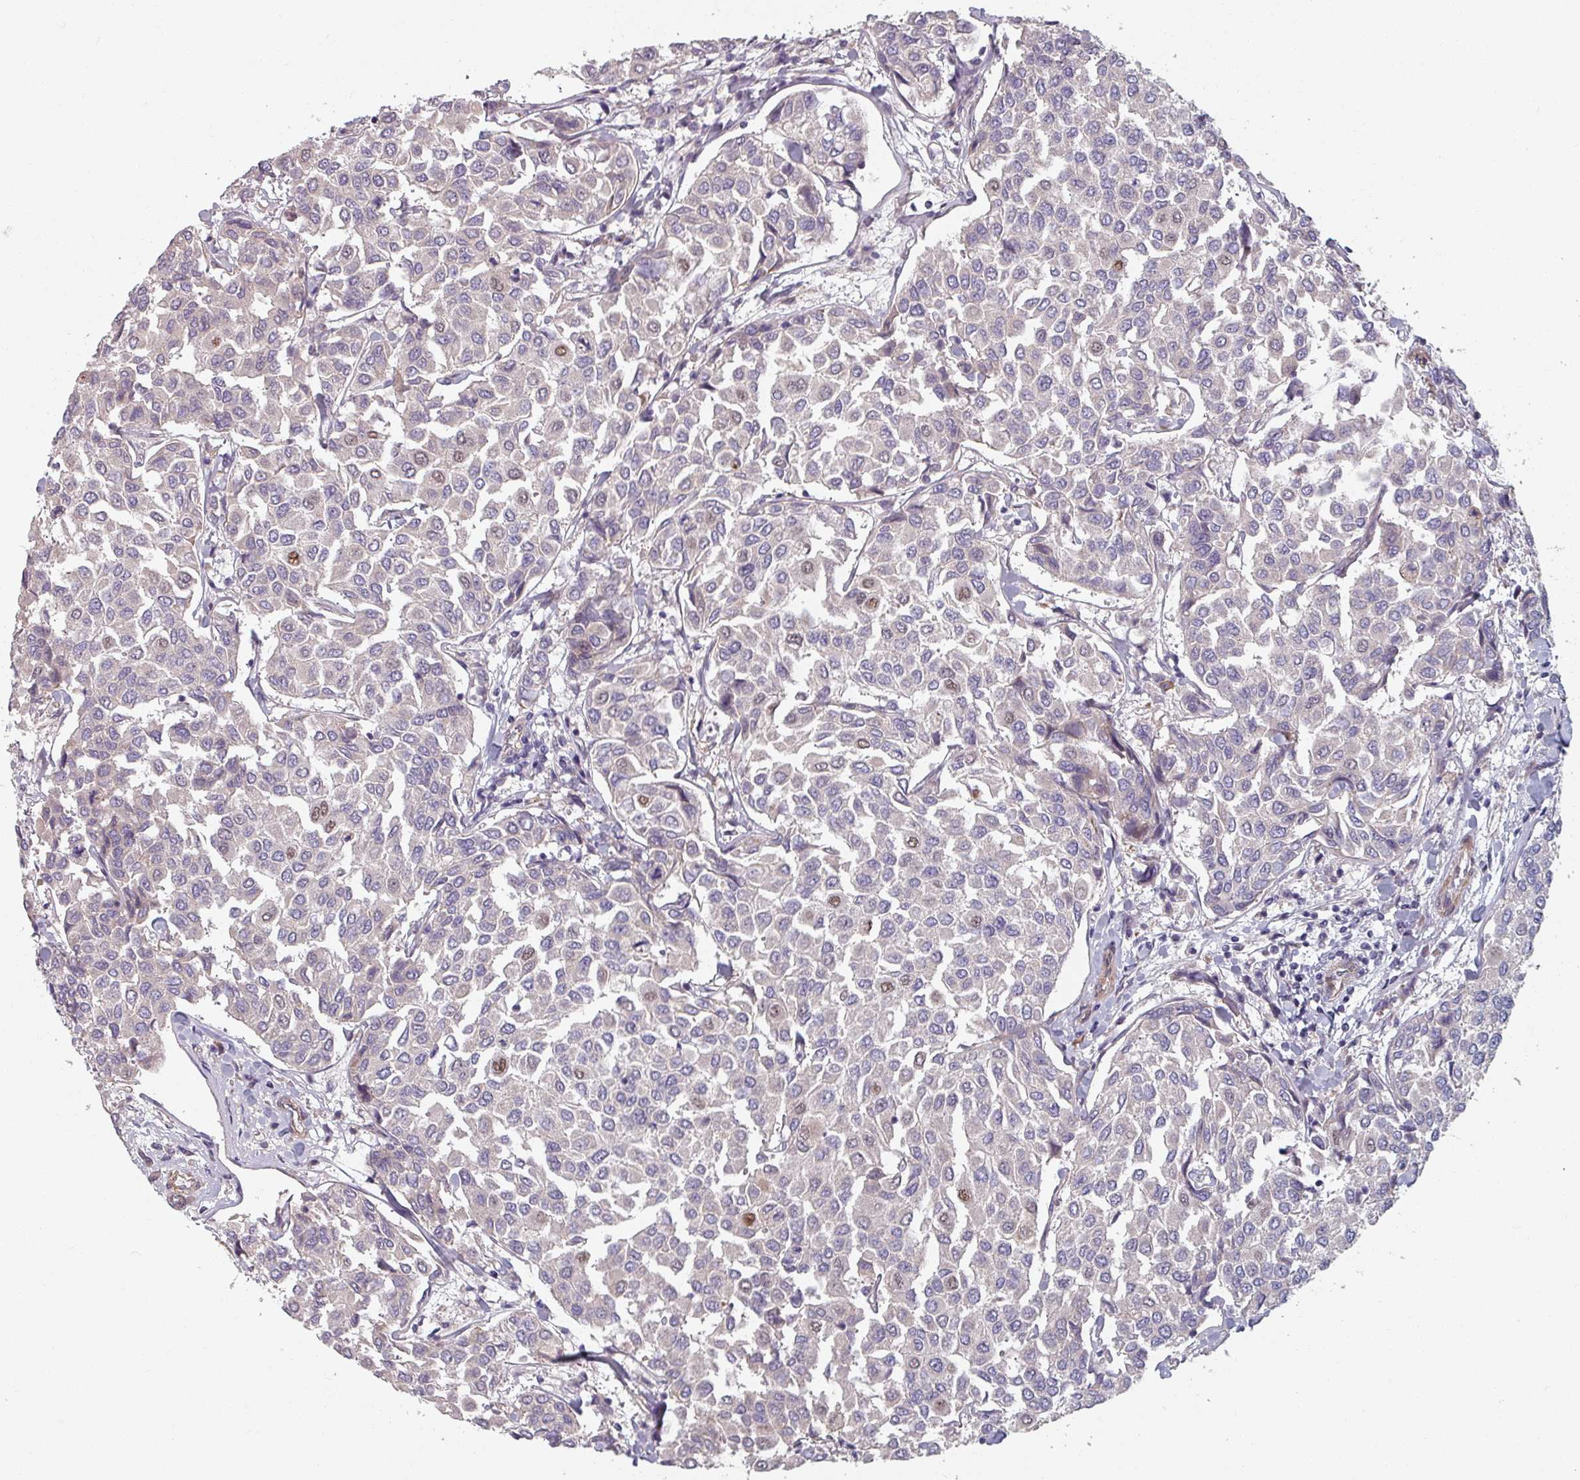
{"staining": {"intensity": "negative", "quantity": "none", "location": "none"}, "tissue": "breast cancer", "cell_type": "Tumor cells", "image_type": "cancer", "snomed": [{"axis": "morphology", "description": "Duct carcinoma"}, {"axis": "topography", "description": "Breast"}], "caption": "A histopathology image of human invasive ductal carcinoma (breast) is negative for staining in tumor cells. The staining is performed using DAB brown chromogen with nuclei counter-stained in using hematoxylin.", "gene": "C4BPB", "patient": {"sex": "female", "age": 55}}